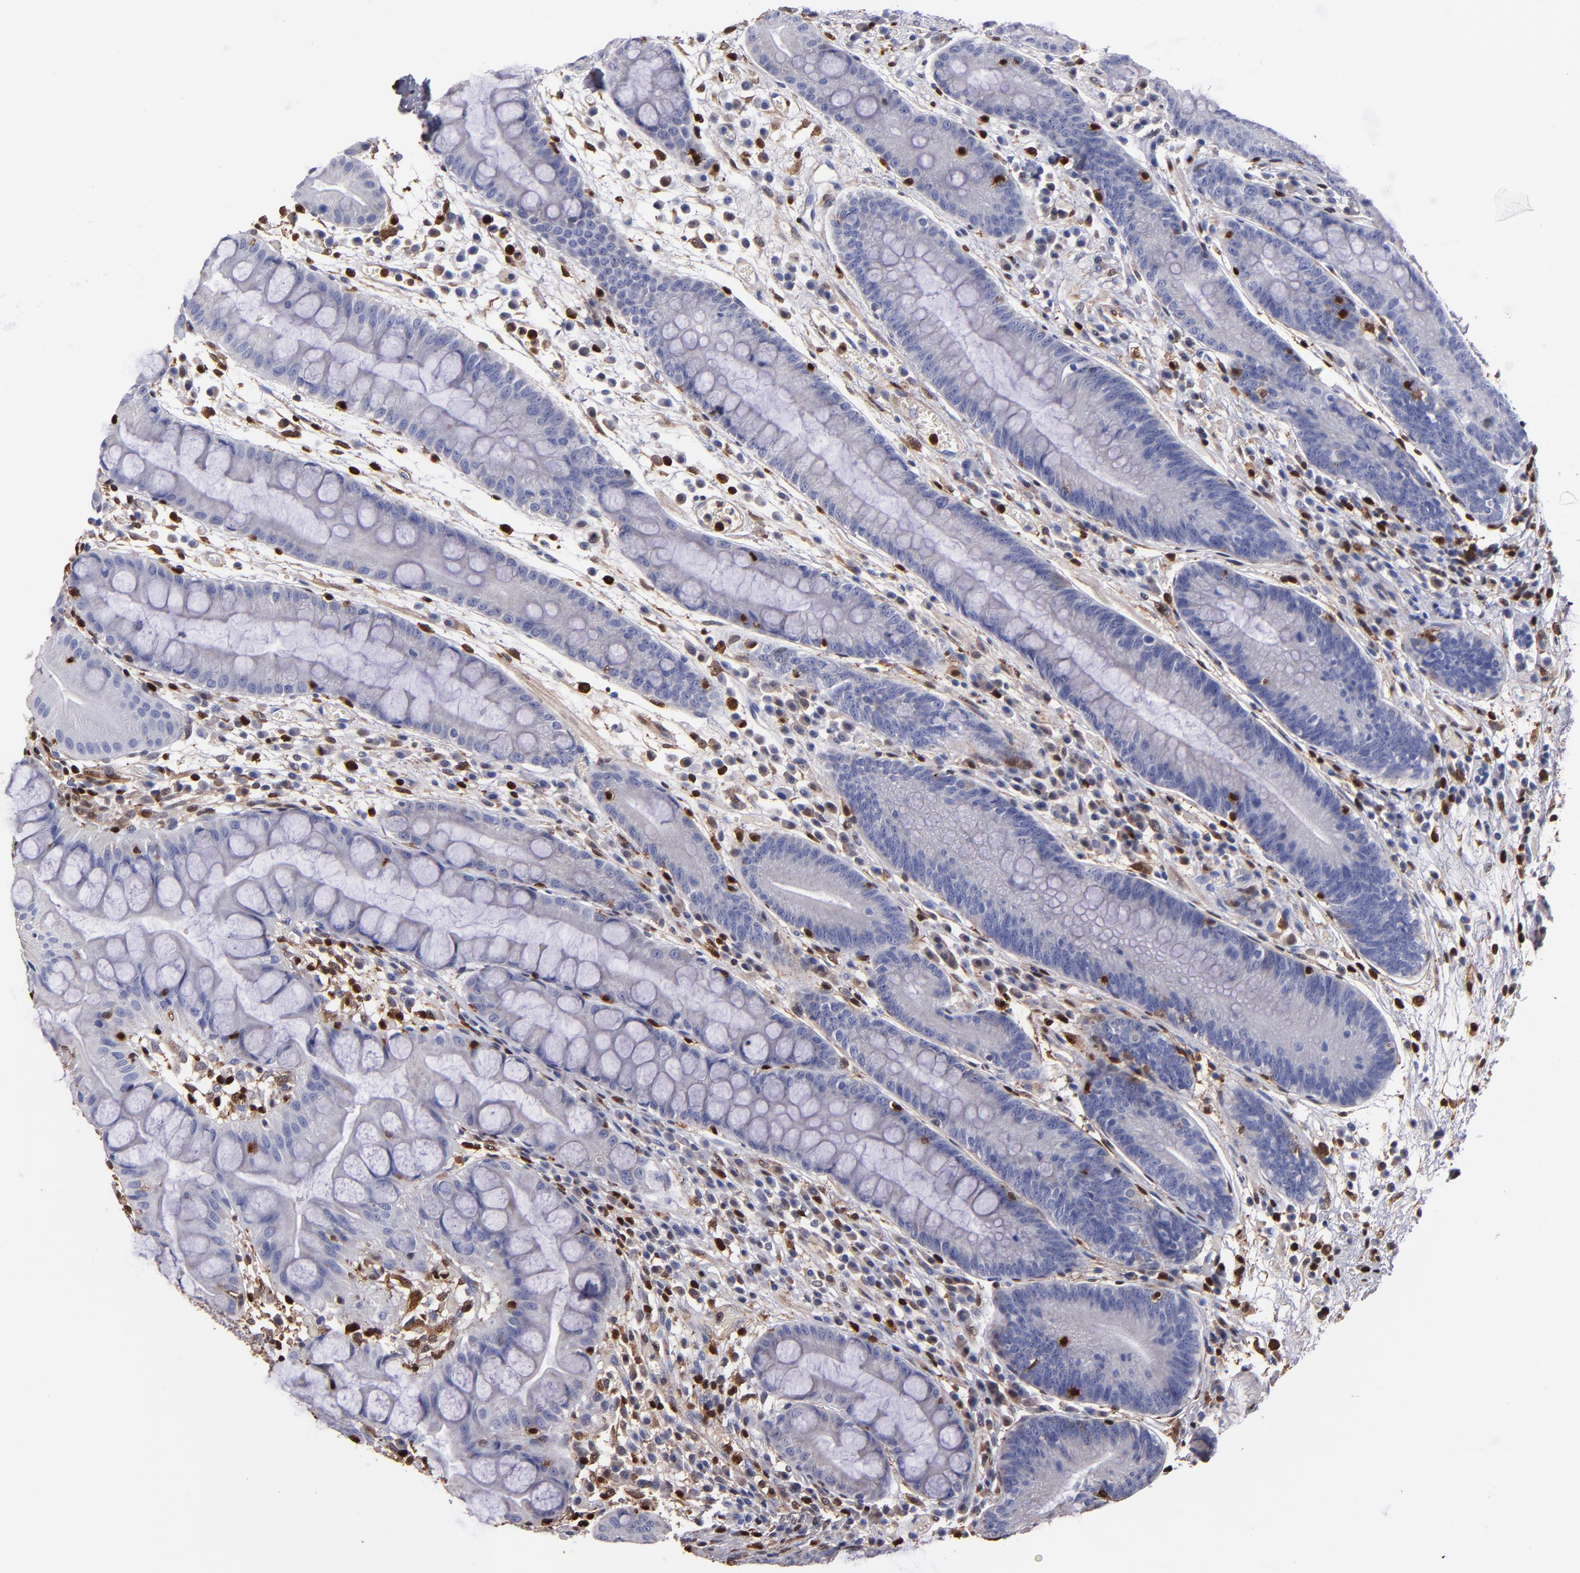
{"staining": {"intensity": "negative", "quantity": "none", "location": "none"}, "tissue": "stomach", "cell_type": "Glandular cells", "image_type": "normal", "snomed": [{"axis": "morphology", "description": "Normal tissue, NOS"}, {"axis": "morphology", "description": "Inflammation, NOS"}, {"axis": "topography", "description": "Stomach, lower"}], "caption": "Image shows no significant protein staining in glandular cells of normal stomach.", "gene": "S100A4", "patient": {"sex": "male", "age": 59}}